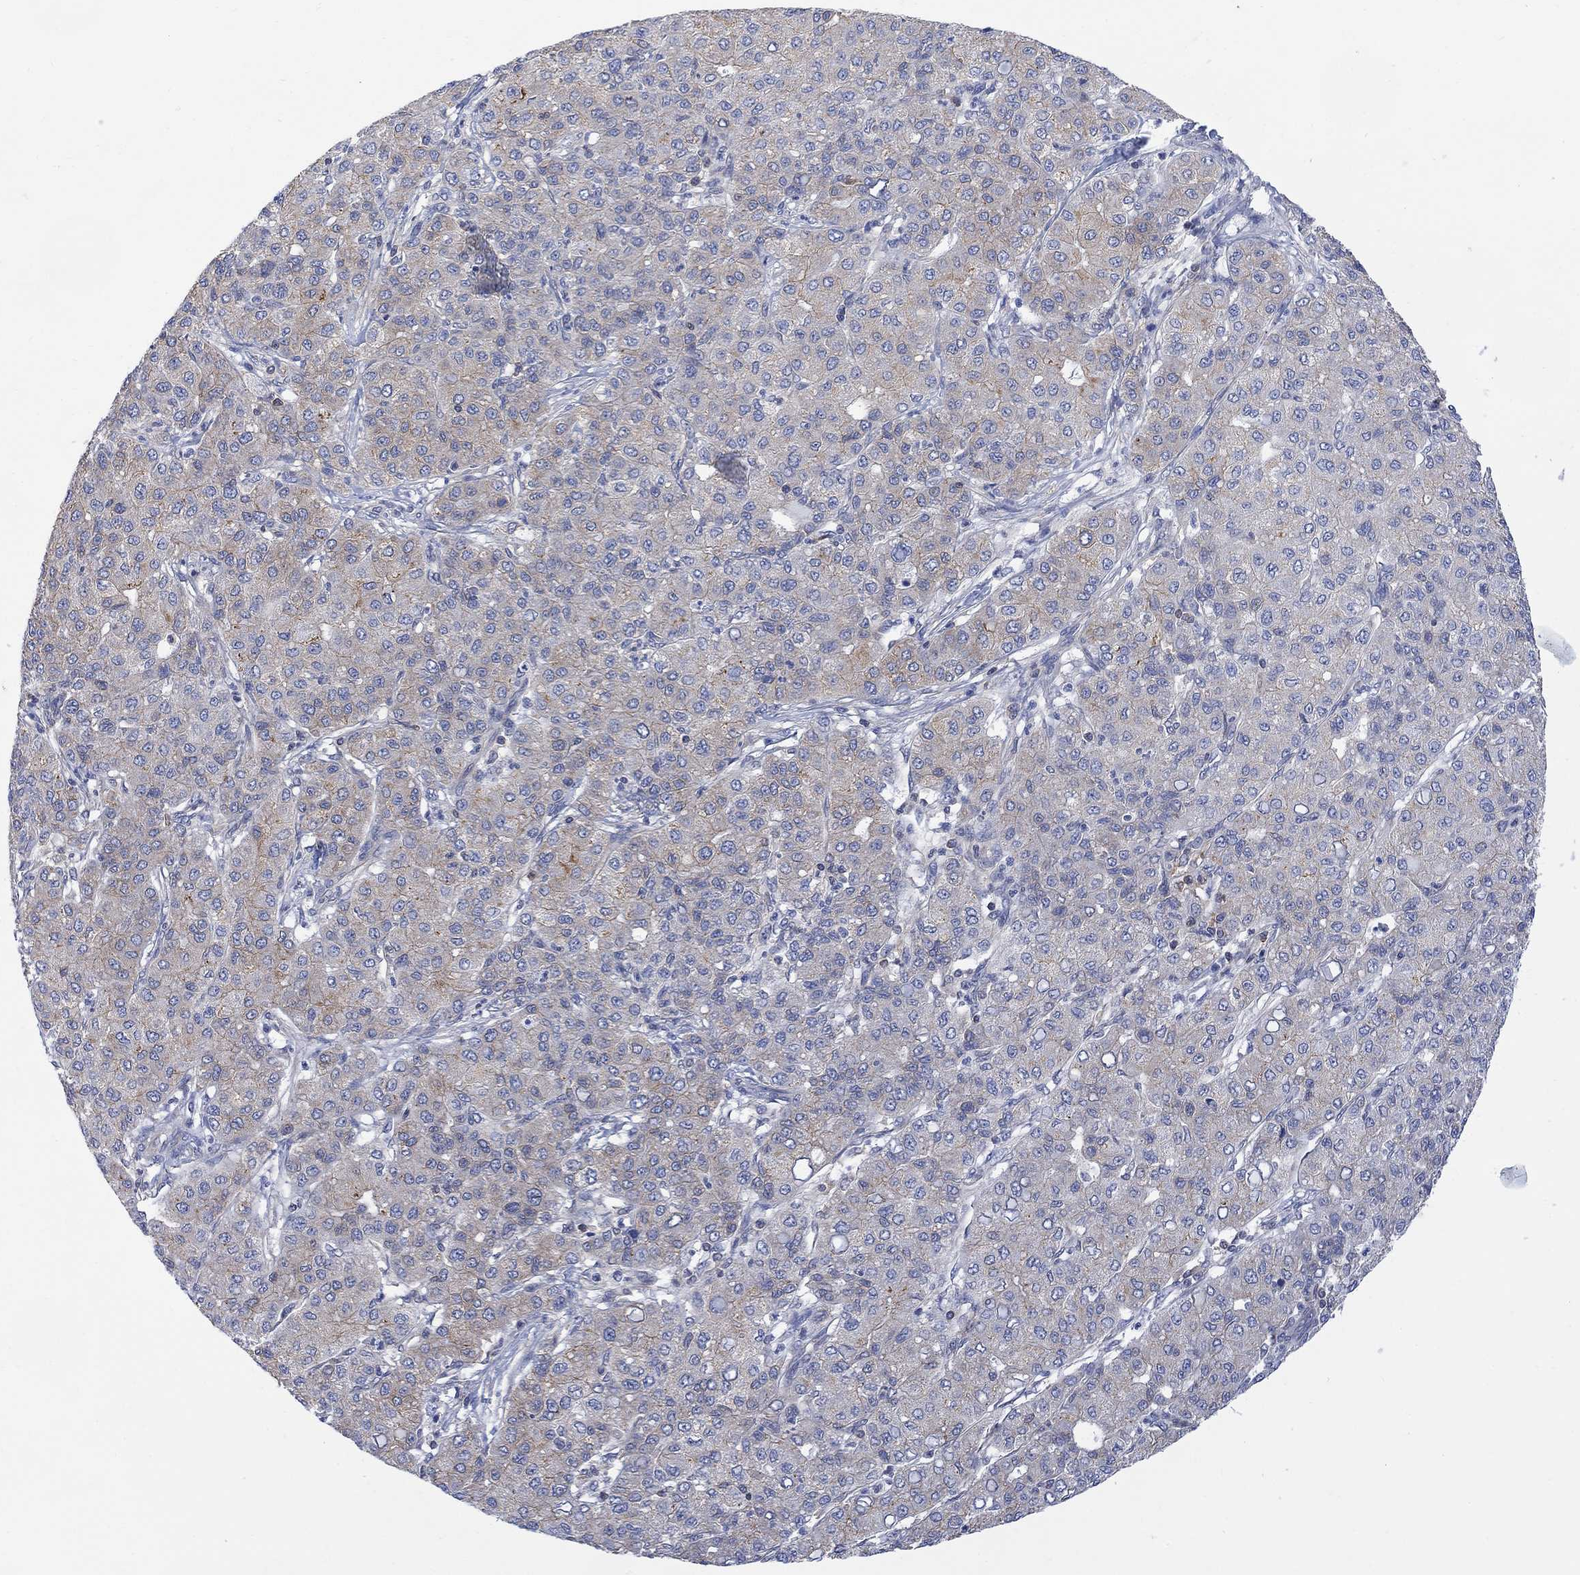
{"staining": {"intensity": "weak", "quantity": "25%-75%", "location": "cytoplasmic/membranous"}, "tissue": "liver cancer", "cell_type": "Tumor cells", "image_type": "cancer", "snomed": [{"axis": "morphology", "description": "Carcinoma, Hepatocellular, NOS"}, {"axis": "topography", "description": "Liver"}], "caption": "Liver hepatocellular carcinoma tissue exhibits weak cytoplasmic/membranous positivity in approximately 25%-75% of tumor cells, visualized by immunohistochemistry.", "gene": "GBP5", "patient": {"sex": "male", "age": 65}}